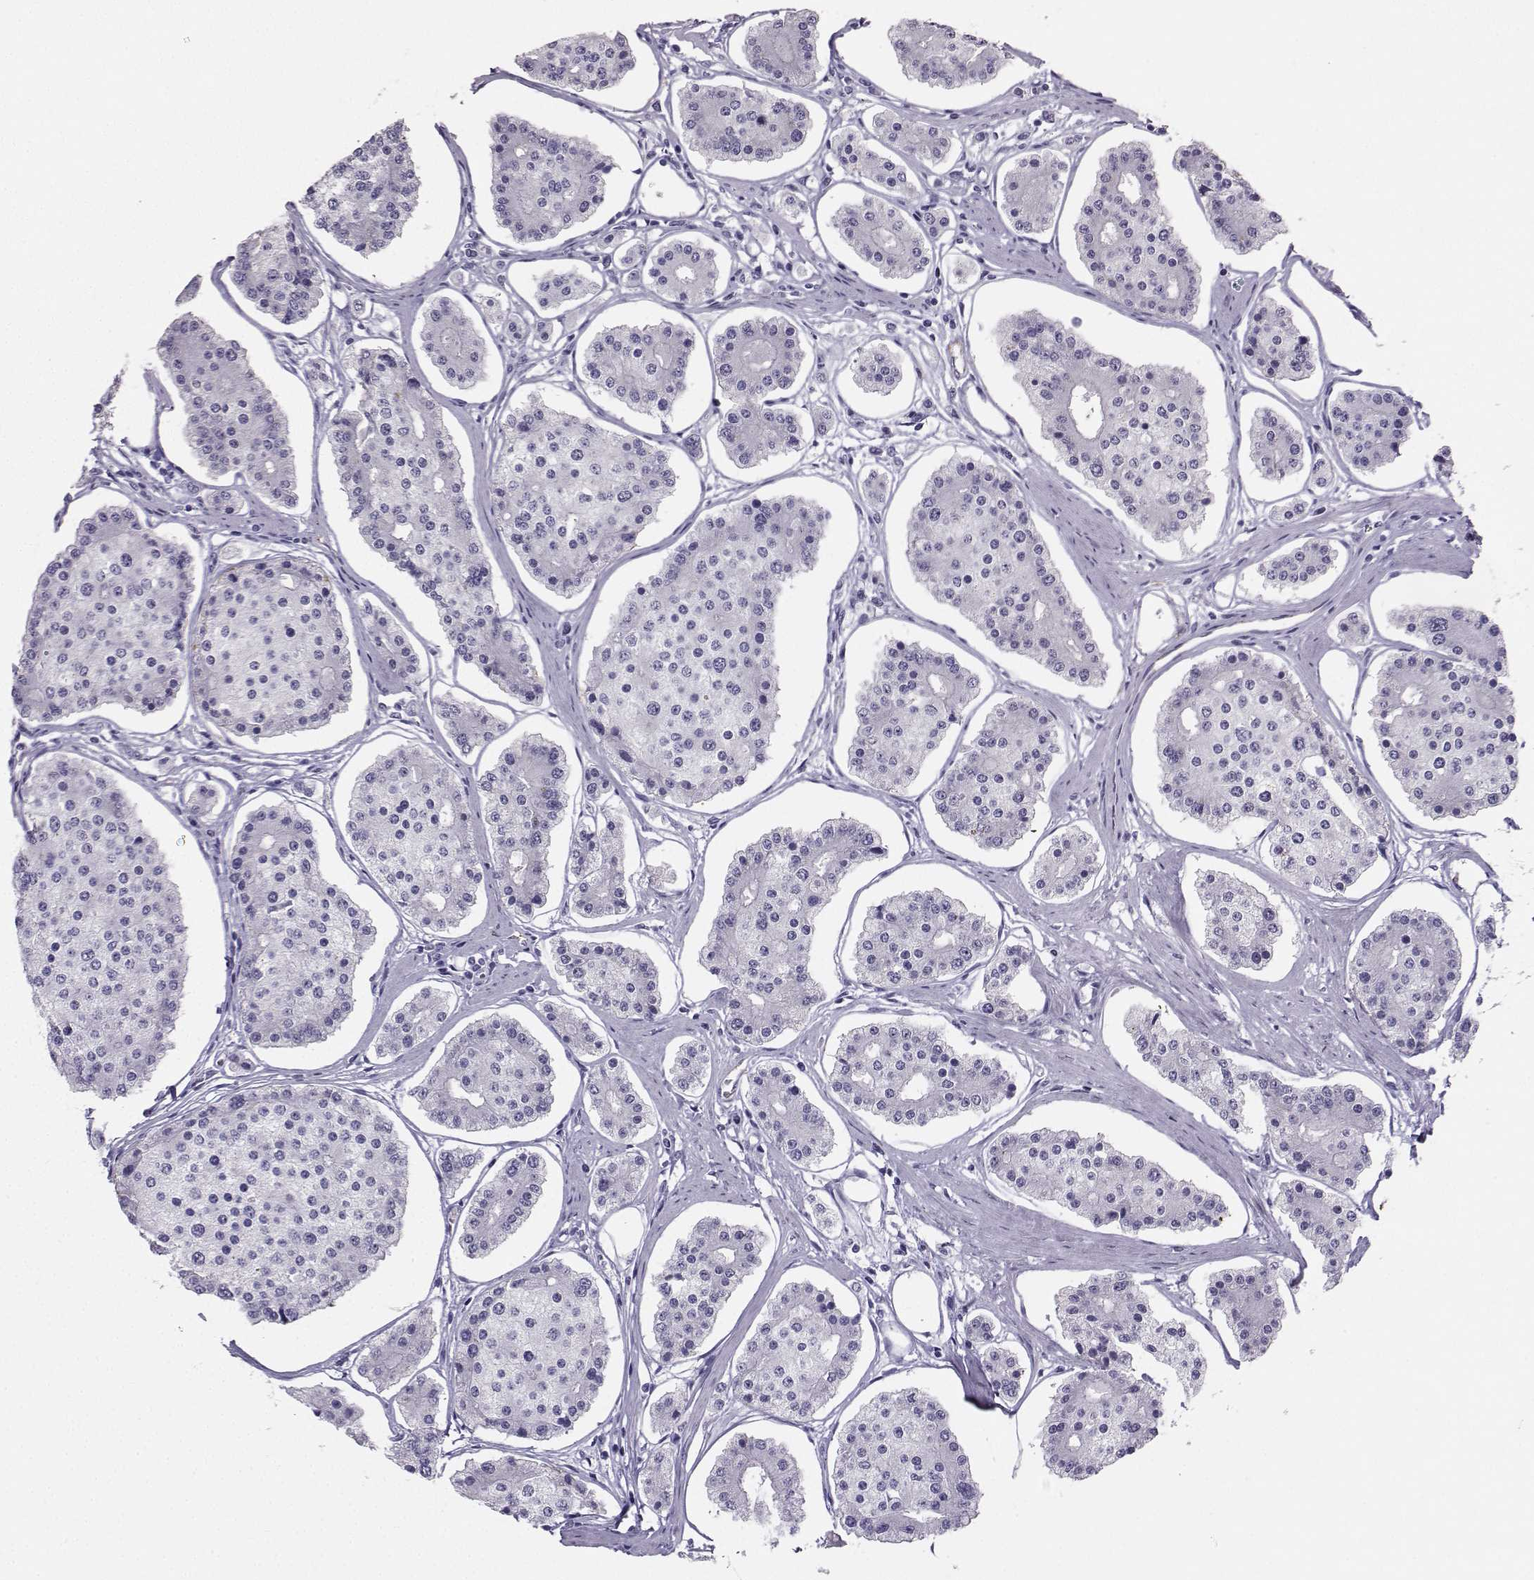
{"staining": {"intensity": "negative", "quantity": "none", "location": "none"}, "tissue": "carcinoid", "cell_type": "Tumor cells", "image_type": "cancer", "snomed": [{"axis": "morphology", "description": "Carcinoid, malignant, NOS"}, {"axis": "topography", "description": "Small intestine"}], "caption": "A high-resolution histopathology image shows immunohistochemistry (IHC) staining of carcinoid (malignant), which shows no significant positivity in tumor cells. (DAB IHC with hematoxylin counter stain).", "gene": "IQCD", "patient": {"sex": "female", "age": 65}}